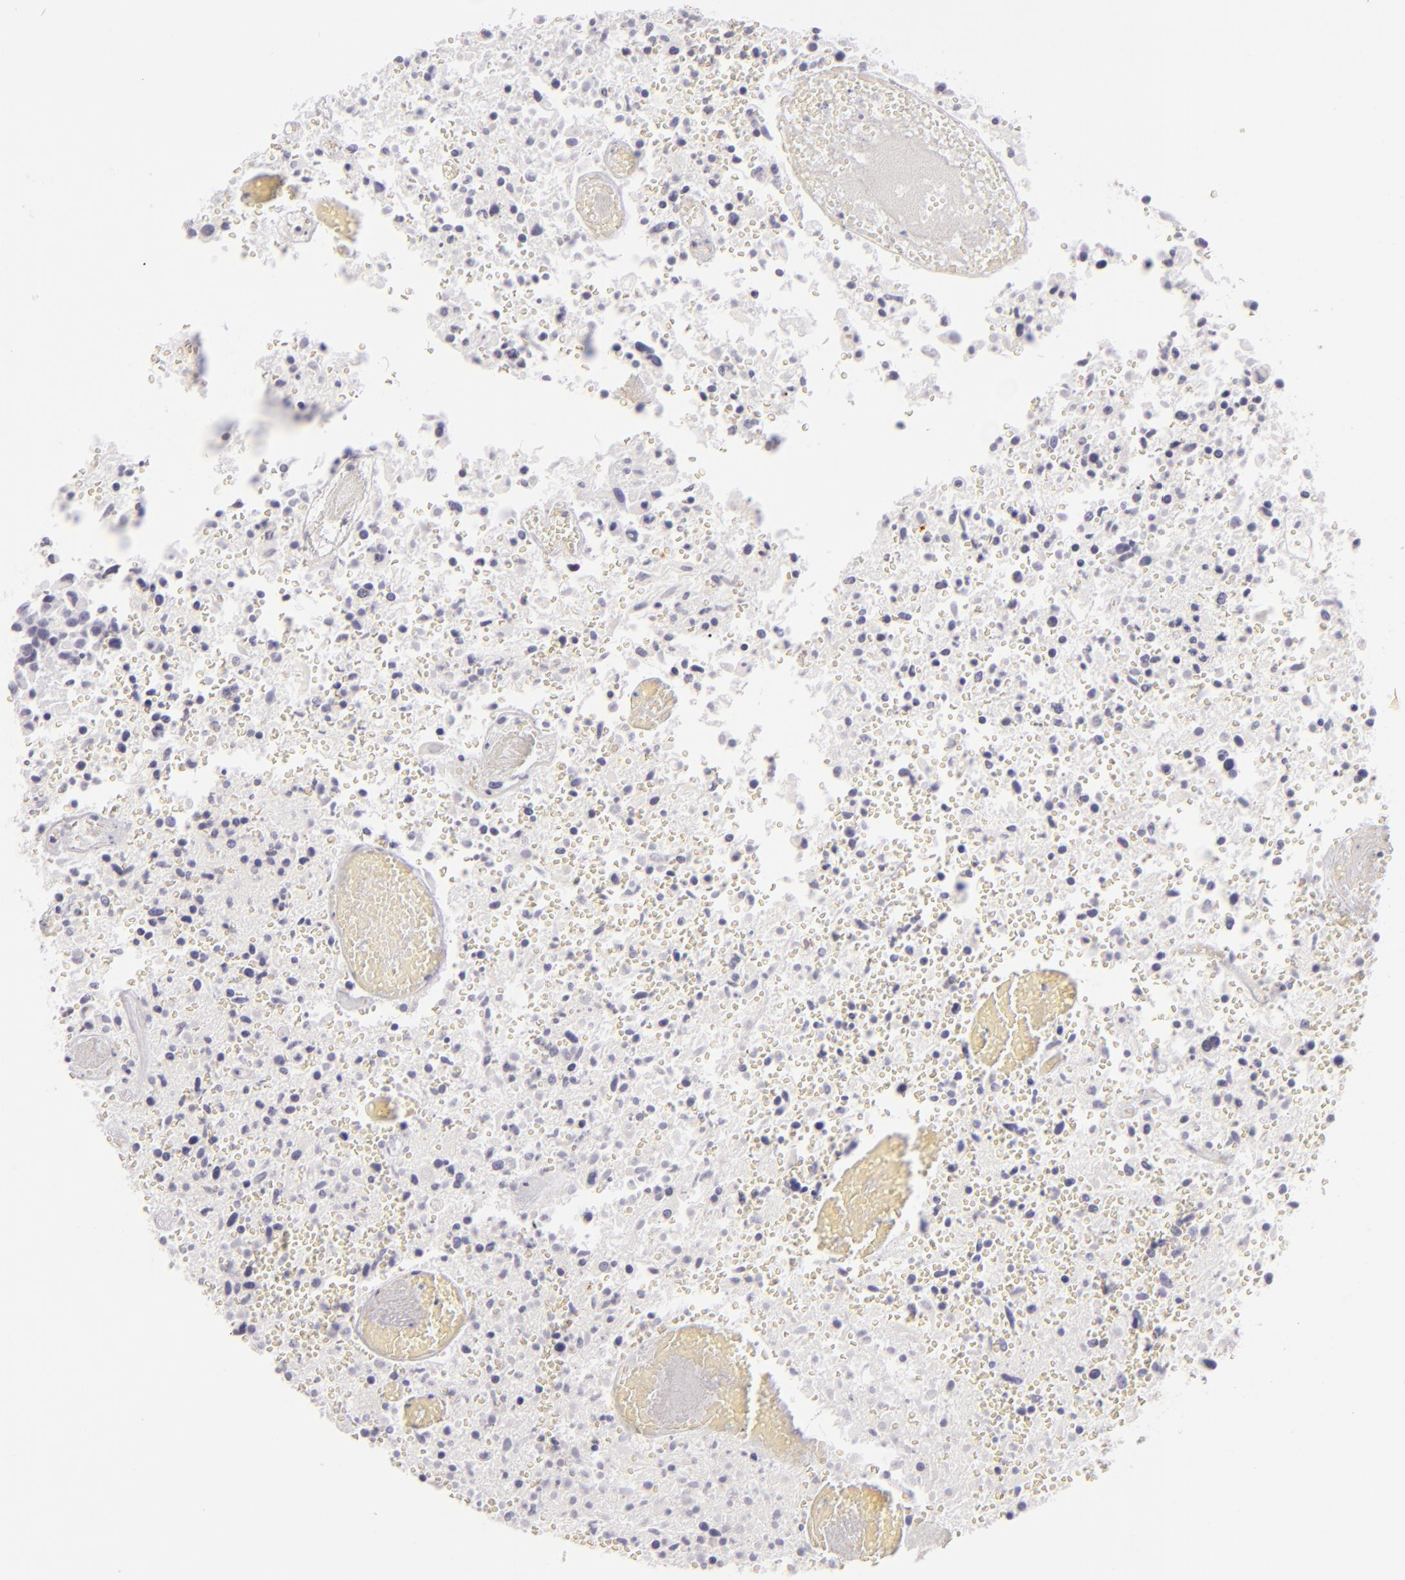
{"staining": {"intensity": "negative", "quantity": "none", "location": "none"}, "tissue": "glioma", "cell_type": "Tumor cells", "image_type": "cancer", "snomed": [{"axis": "morphology", "description": "Glioma, malignant, High grade"}, {"axis": "topography", "description": "Brain"}], "caption": "High magnification brightfield microscopy of malignant glioma (high-grade) stained with DAB (brown) and counterstained with hematoxylin (blue): tumor cells show no significant staining.", "gene": "CDX2", "patient": {"sex": "male", "age": 72}}